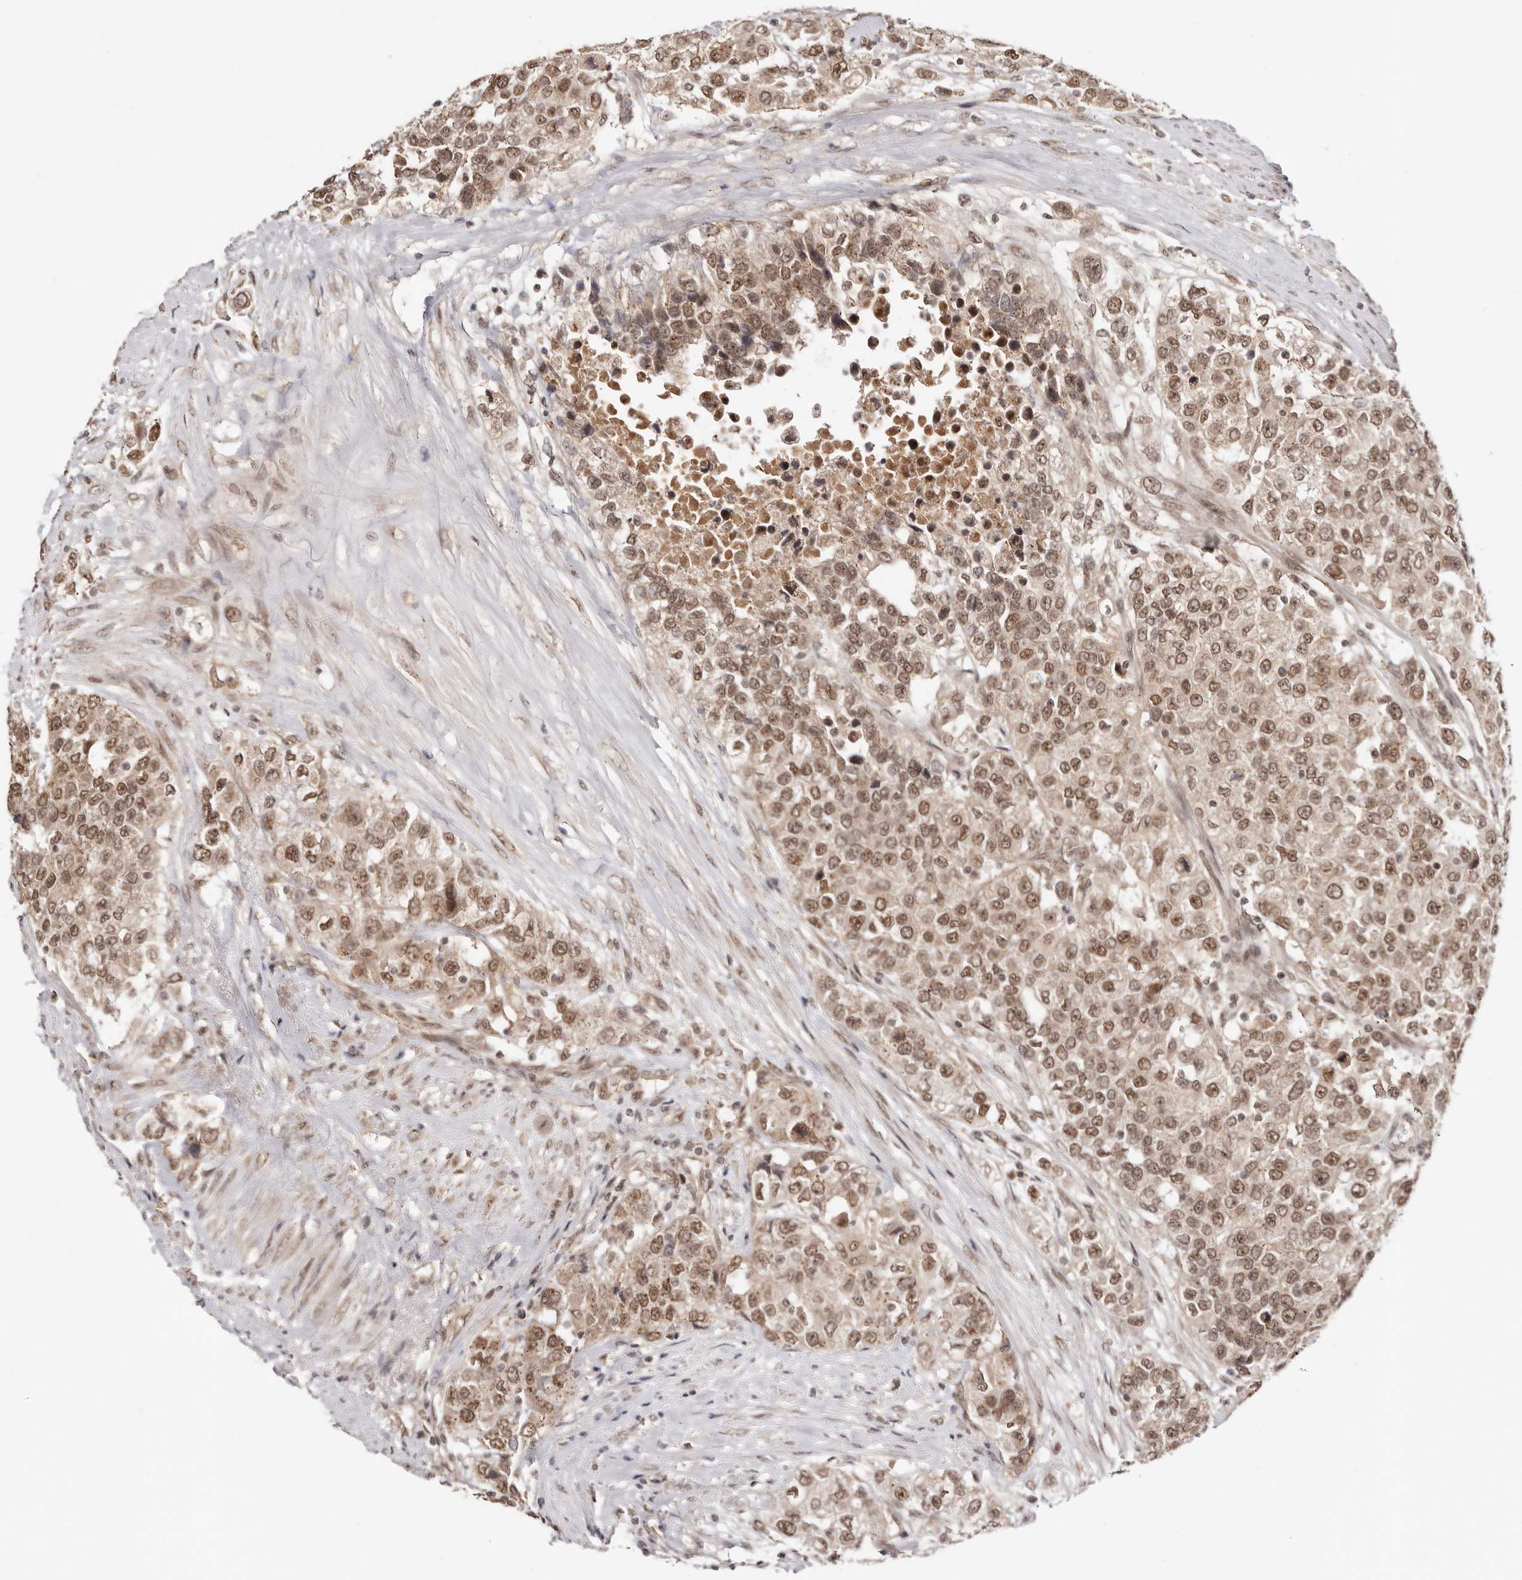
{"staining": {"intensity": "moderate", "quantity": ">75%", "location": "nuclear"}, "tissue": "urothelial cancer", "cell_type": "Tumor cells", "image_type": "cancer", "snomed": [{"axis": "morphology", "description": "Urothelial carcinoma, High grade"}, {"axis": "topography", "description": "Urinary bladder"}], "caption": "Protein expression analysis of urothelial cancer exhibits moderate nuclear expression in about >75% of tumor cells.", "gene": "MED8", "patient": {"sex": "female", "age": 80}}